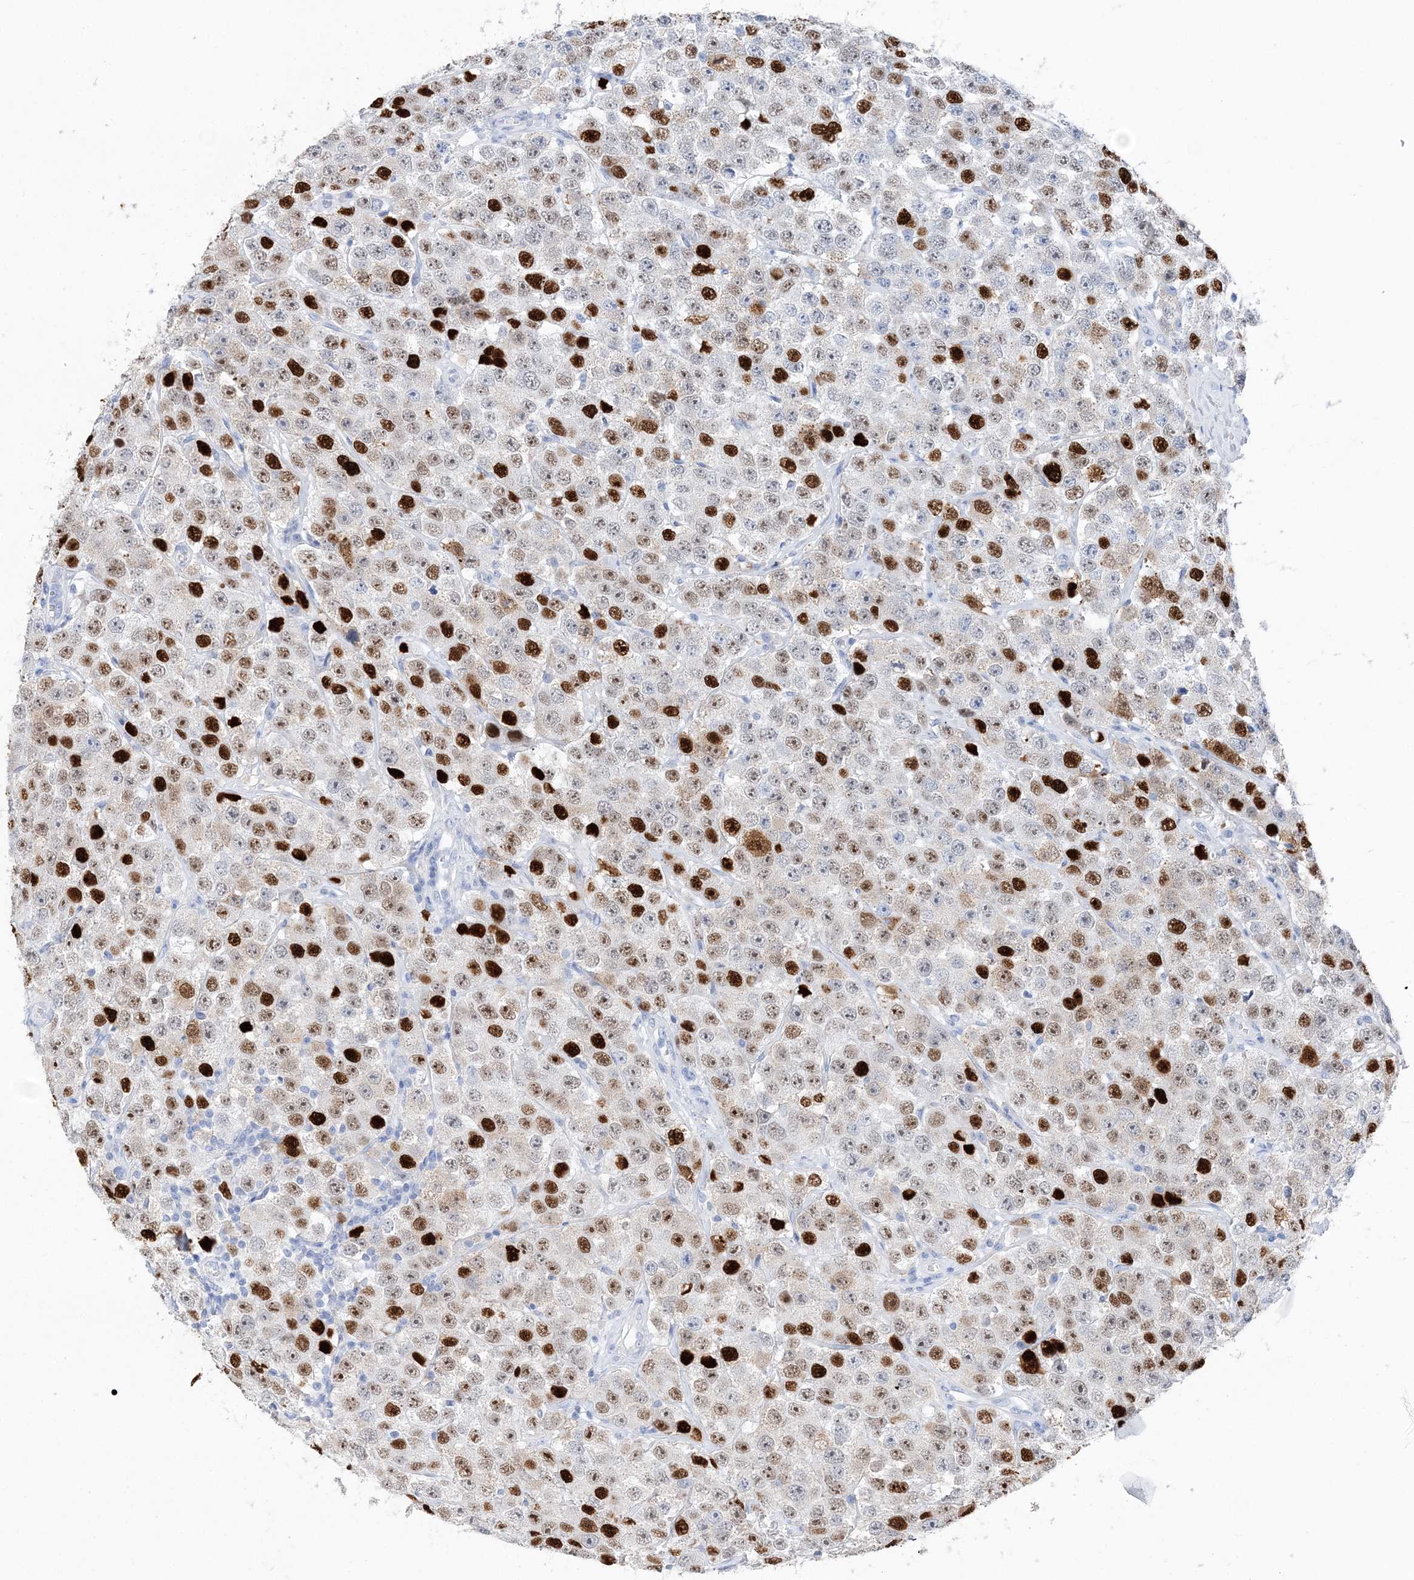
{"staining": {"intensity": "strong", "quantity": "25%-75%", "location": "nuclear"}, "tissue": "testis cancer", "cell_type": "Tumor cells", "image_type": "cancer", "snomed": [{"axis": "morphology", "description": "Seminoma, NOS"}, {"axis": "topography", "description": "Testis"}], "caption": "High-power microscopy captured an IHC photomicrograph of testis cancer, revealing strong nuclear staining in about 25%-75% of tumor cells. The staining was performed using DAB, with brown indicating positive protein expression. Nuclei are stained blue with hematoxylin.", "gene": "TSPYL6", "patient": {"sex": "male", "age": 28}}